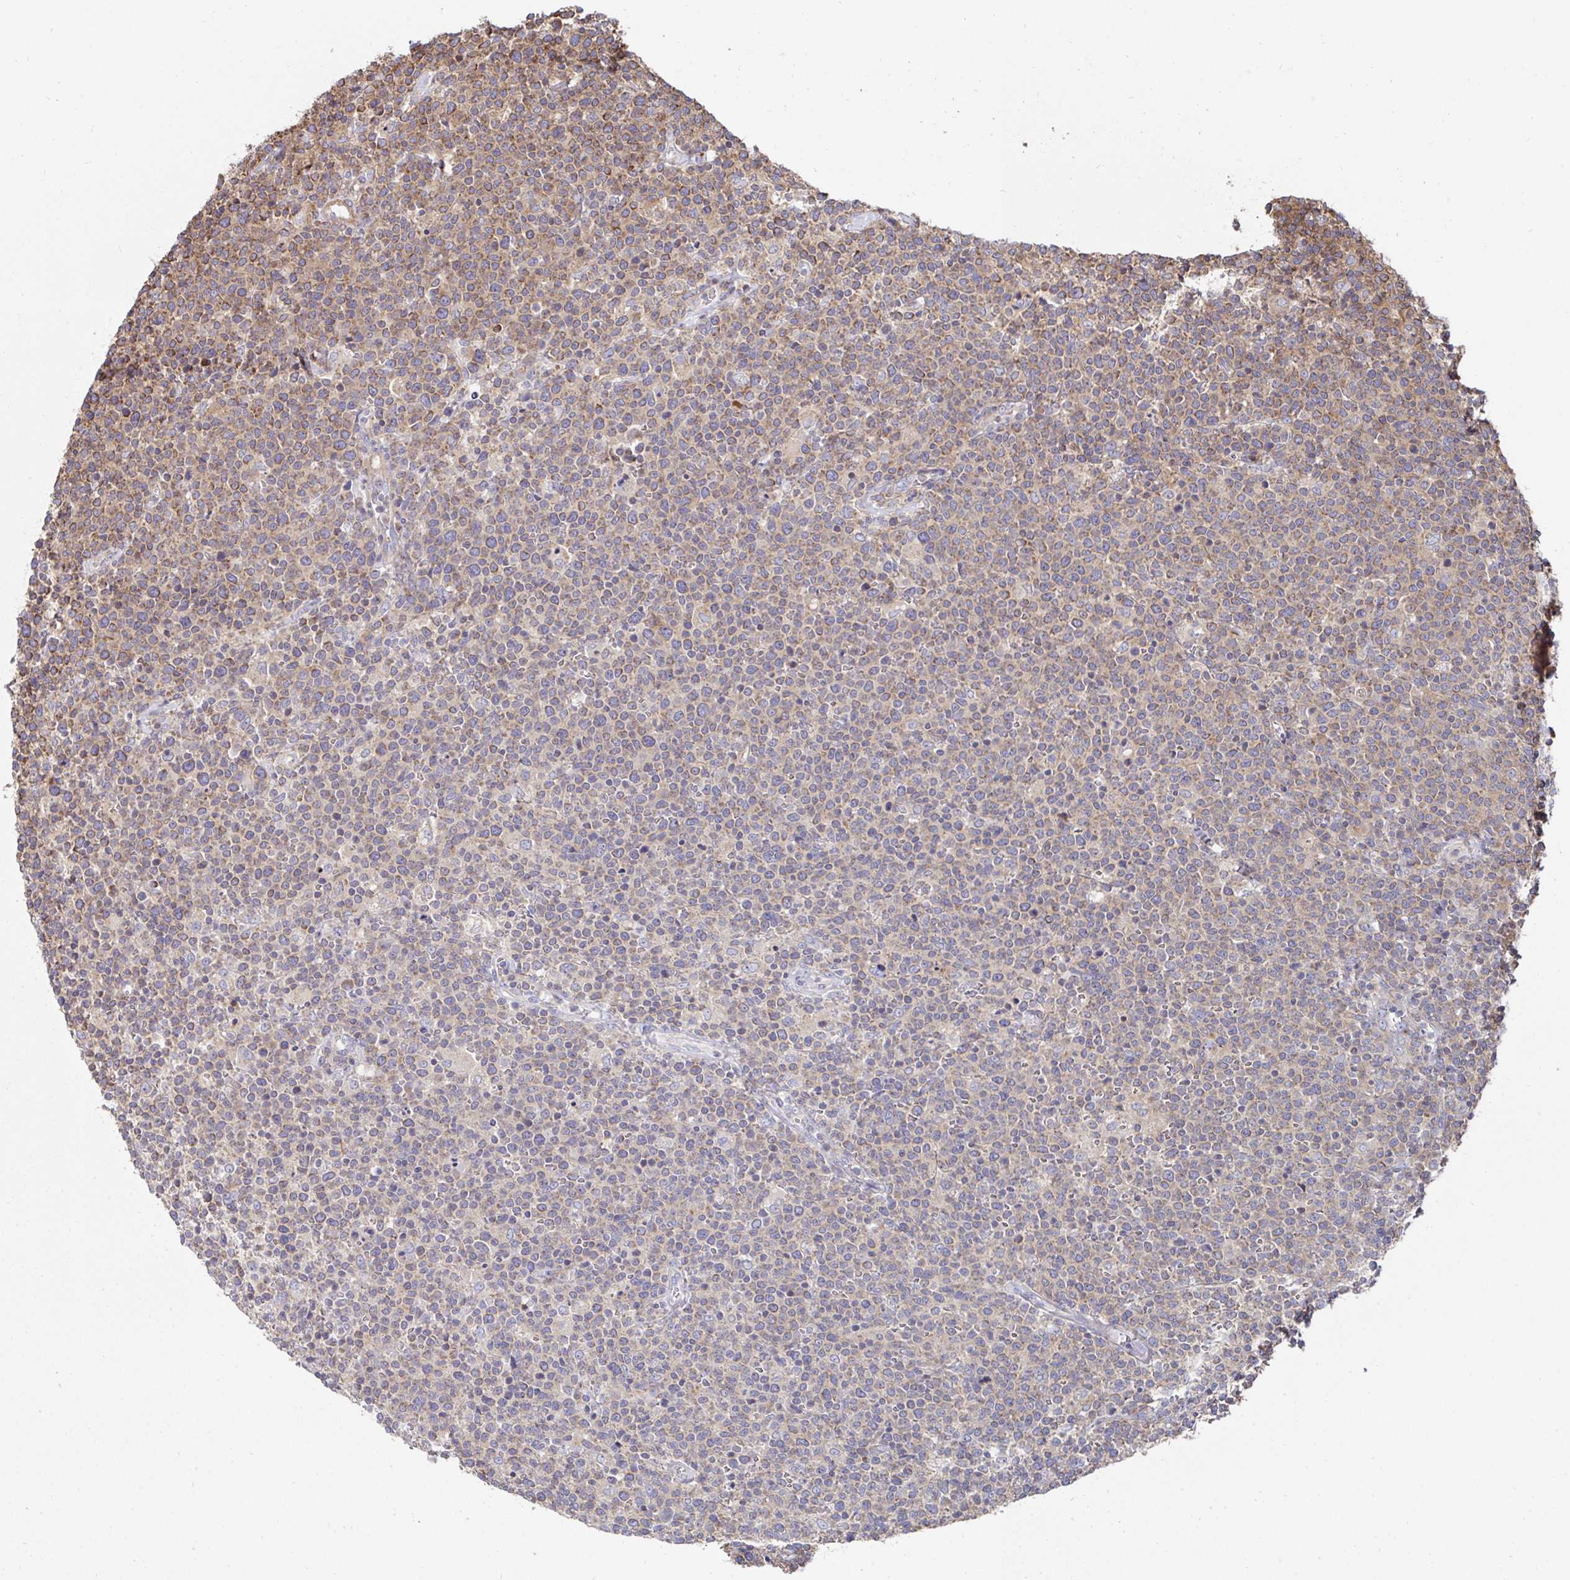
{"staining": {"intensity": "moderate", "quantity": "25%-75%", "location": "cytoplasmic/membranous"}, "tissue": "lymphoma", "cell_type": "Tumor cells", "image_type": "cancer", "snomed": [{"axis": "morphology", "description": "Malignant lymphoma, non-Hodgkin's type, High grade"}, {"axis": "topography", "description": "Lymph node"}], "caption": "This micrograph reveals lymphoma stained with immunohistochemistry to label a protein in brown. The cytoplasmic/membranous of tumor cells show moderate positivity for the protein. Nuclei are counter-stained blue.", "gene": "DZANK1", "patient": {"sex": "male", "age": 61}}